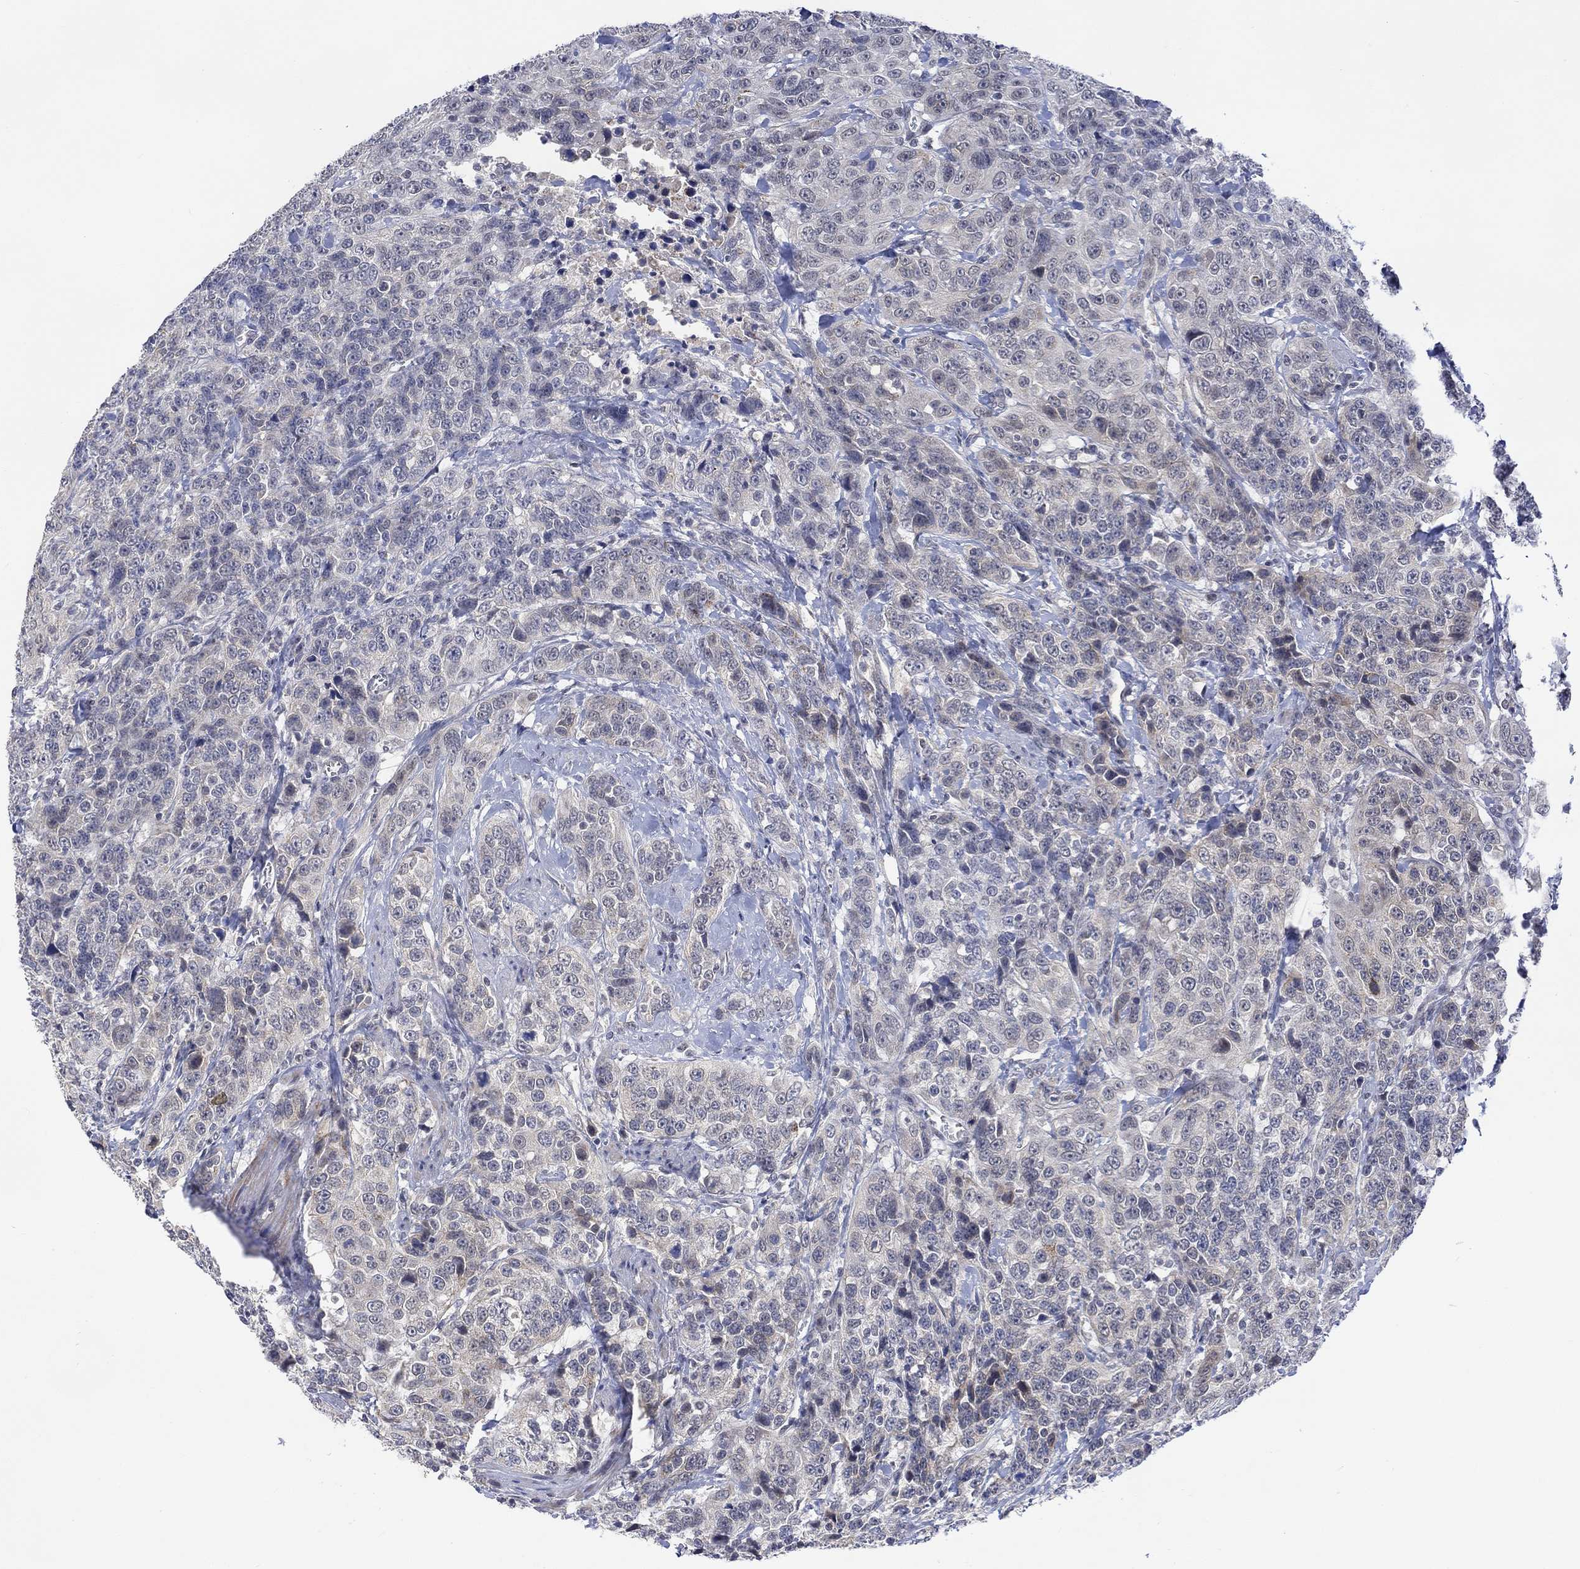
{"staining": {"intensity": "weak", "quantity": "<25%", "location": "cytoplasmic/membranous"}, "tissue": "urothelial cancer", "cell_type": "Tumor cells", "image_type": "cancer", "snomed": [{"axis": "morphology", "description": "Urothelial carcinoma, NOS"}, {"axis": "morphology", "description": "Urothelial carcinoma, High grade"}, {"axis": "topography", "description": "Urinary bladder"}], "caption": "A high-resolution photomicrograph shows immunohistochemistry (IHC) staining of urothelial carcinoma (high-grade), which reveals no significant staining in tumor cells.", "gene": "SLC48A1", "patient": {"sex": "female", "age": 73}}